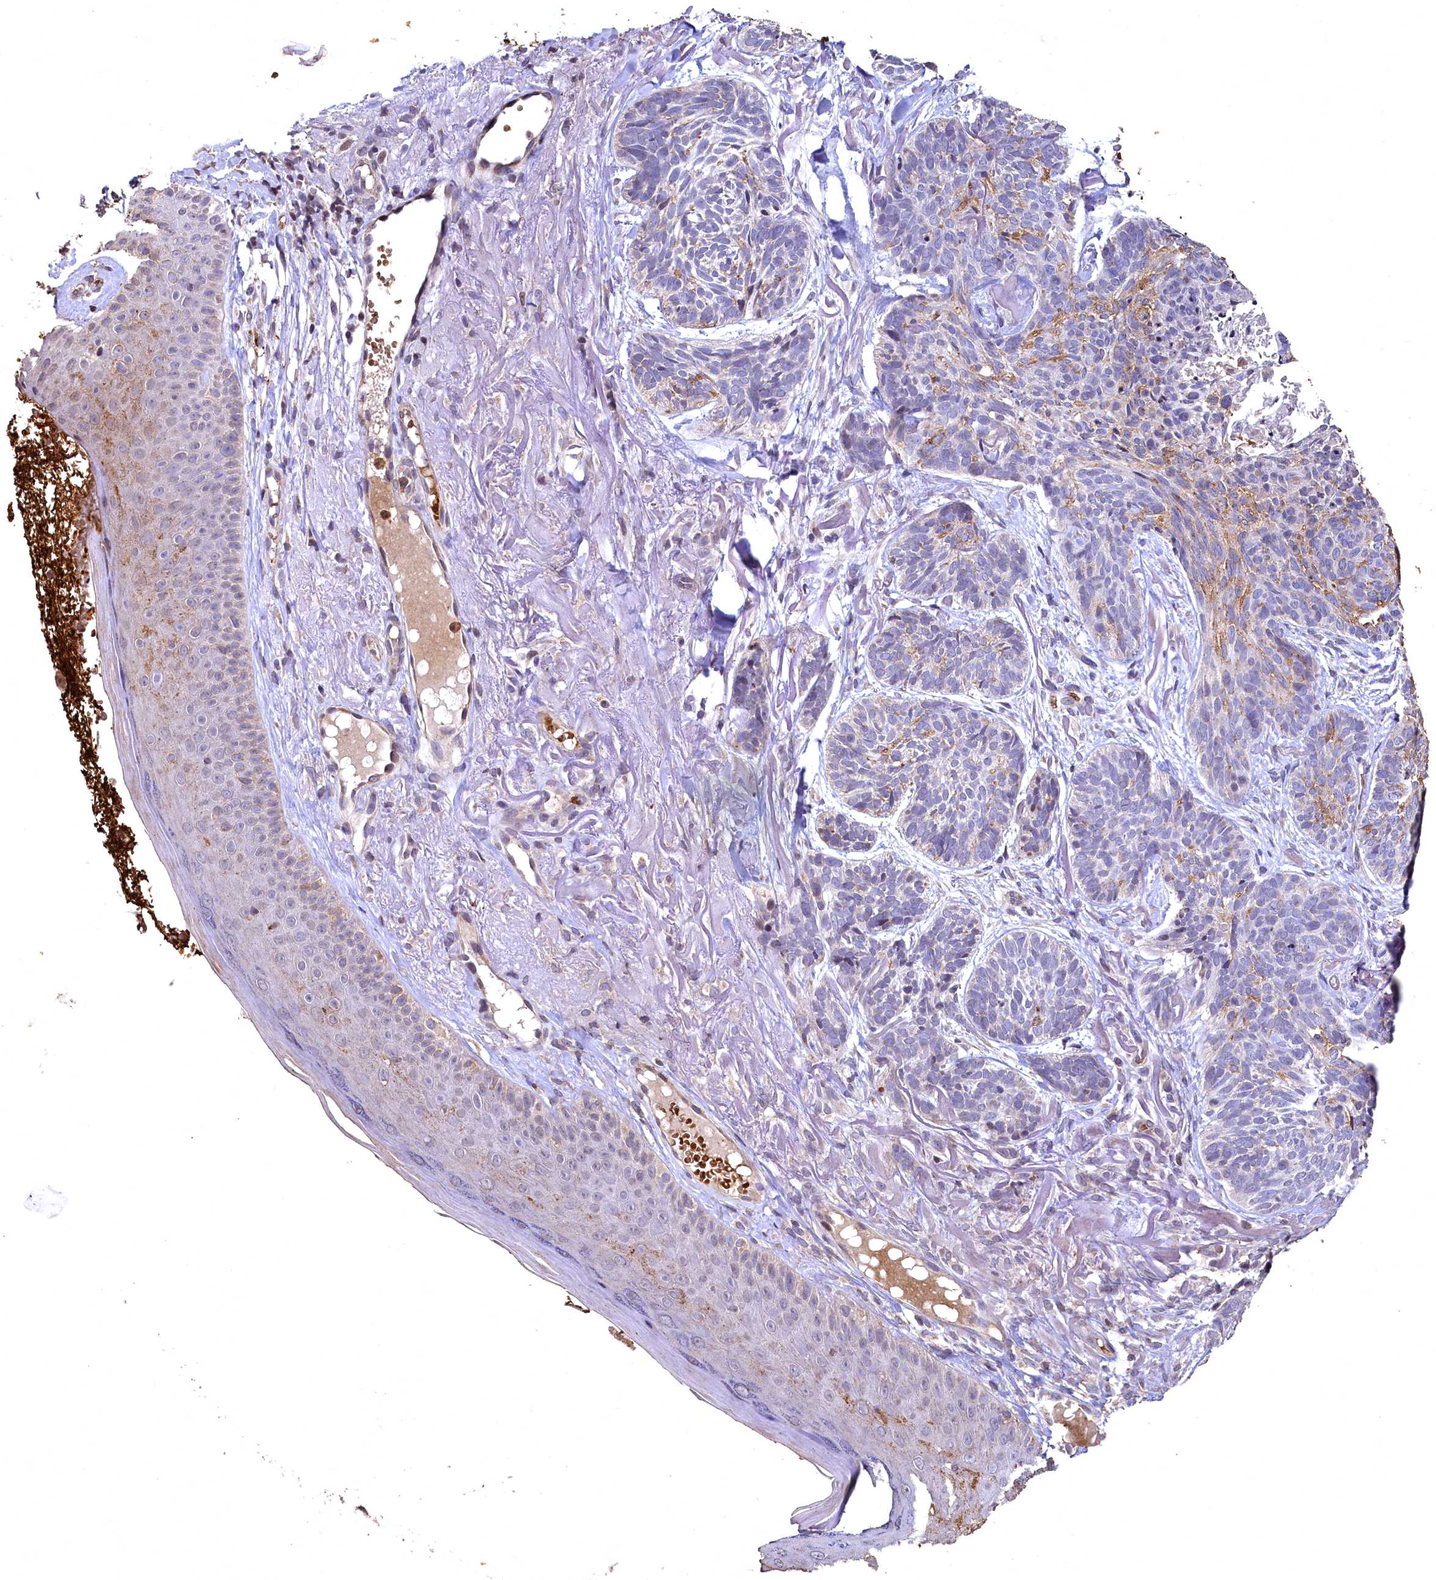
{"staining": {"intensity": "negative", "quantity": "none", "location": "none"}, "tissue": "skin cancer", "cell_type": "Tumor cells", "image_type": "cancer", "snomed": [{"axis": "morphology", "description": "Normal tissue, NOS"}, {"axis": "morphology", "description": "Basal cell carcinoma"}, {"axis": "topography", "description": "Skin"}], "caption": "There is no significant expression in tumor cells of skin basal cell carcinoma.", "gene": "SPTA1", "patient": {"sex": "male", "age": 66}}